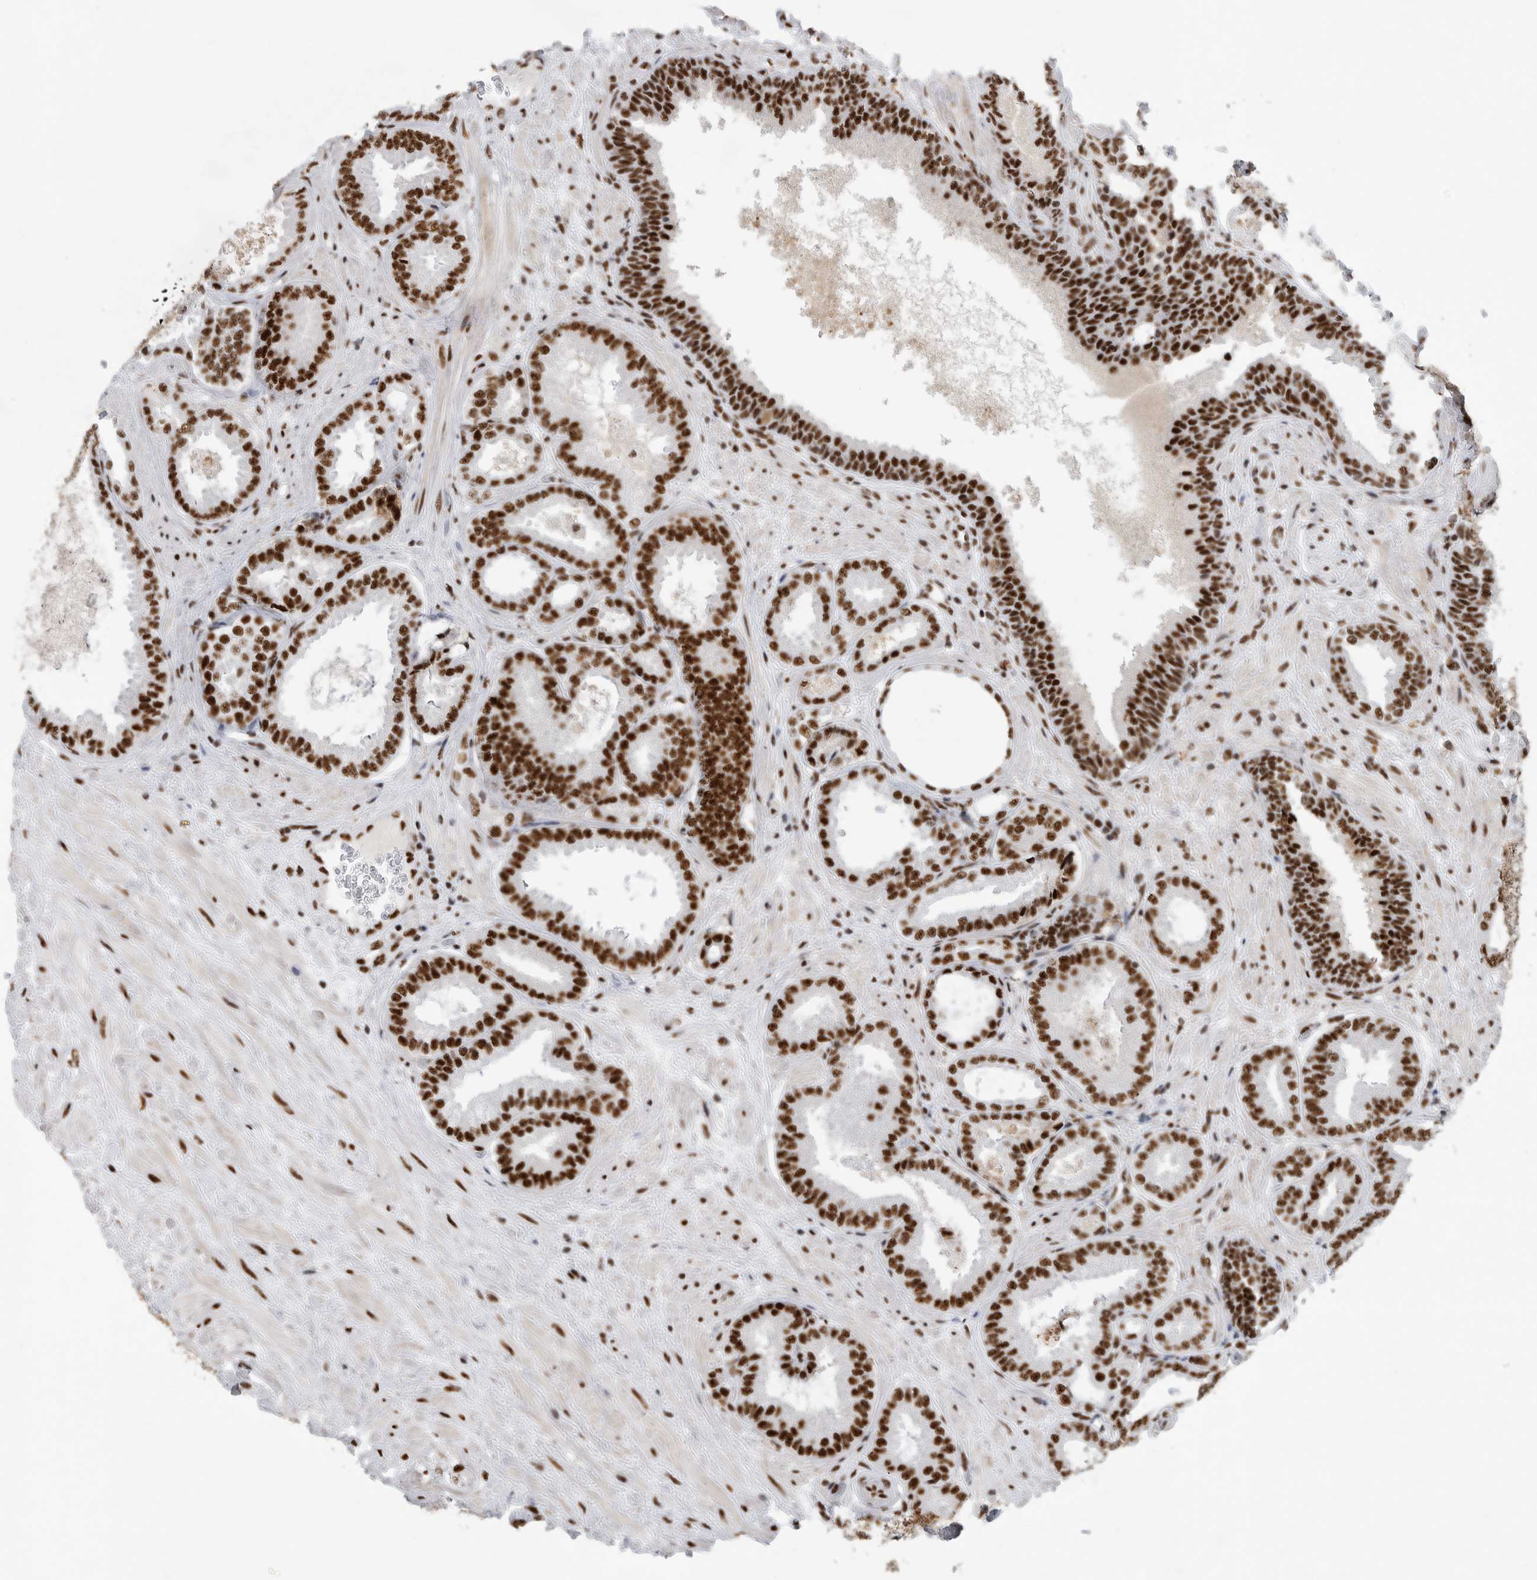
{"staining": {"intensity": "strong", "quantity": ">75%", "location": "nuclear"}, "tissue": "prostate cancer", "cell_type": "Tumor cells", "image_type": "cancer", "snomed": [{"axis": "morphology", "description": "Adenocarcinoma, Low grade"}, {"axis": "topography", "description": "Prostate"}], "caption": "Human adenocarcinoma (low-grade) (prostate) stained with a brown dye displays strong nuclear positive staining in approximately >75% of tumor cells.", "gene": "BCLAF1", "patient": {"sex": "male", "age": 71}}